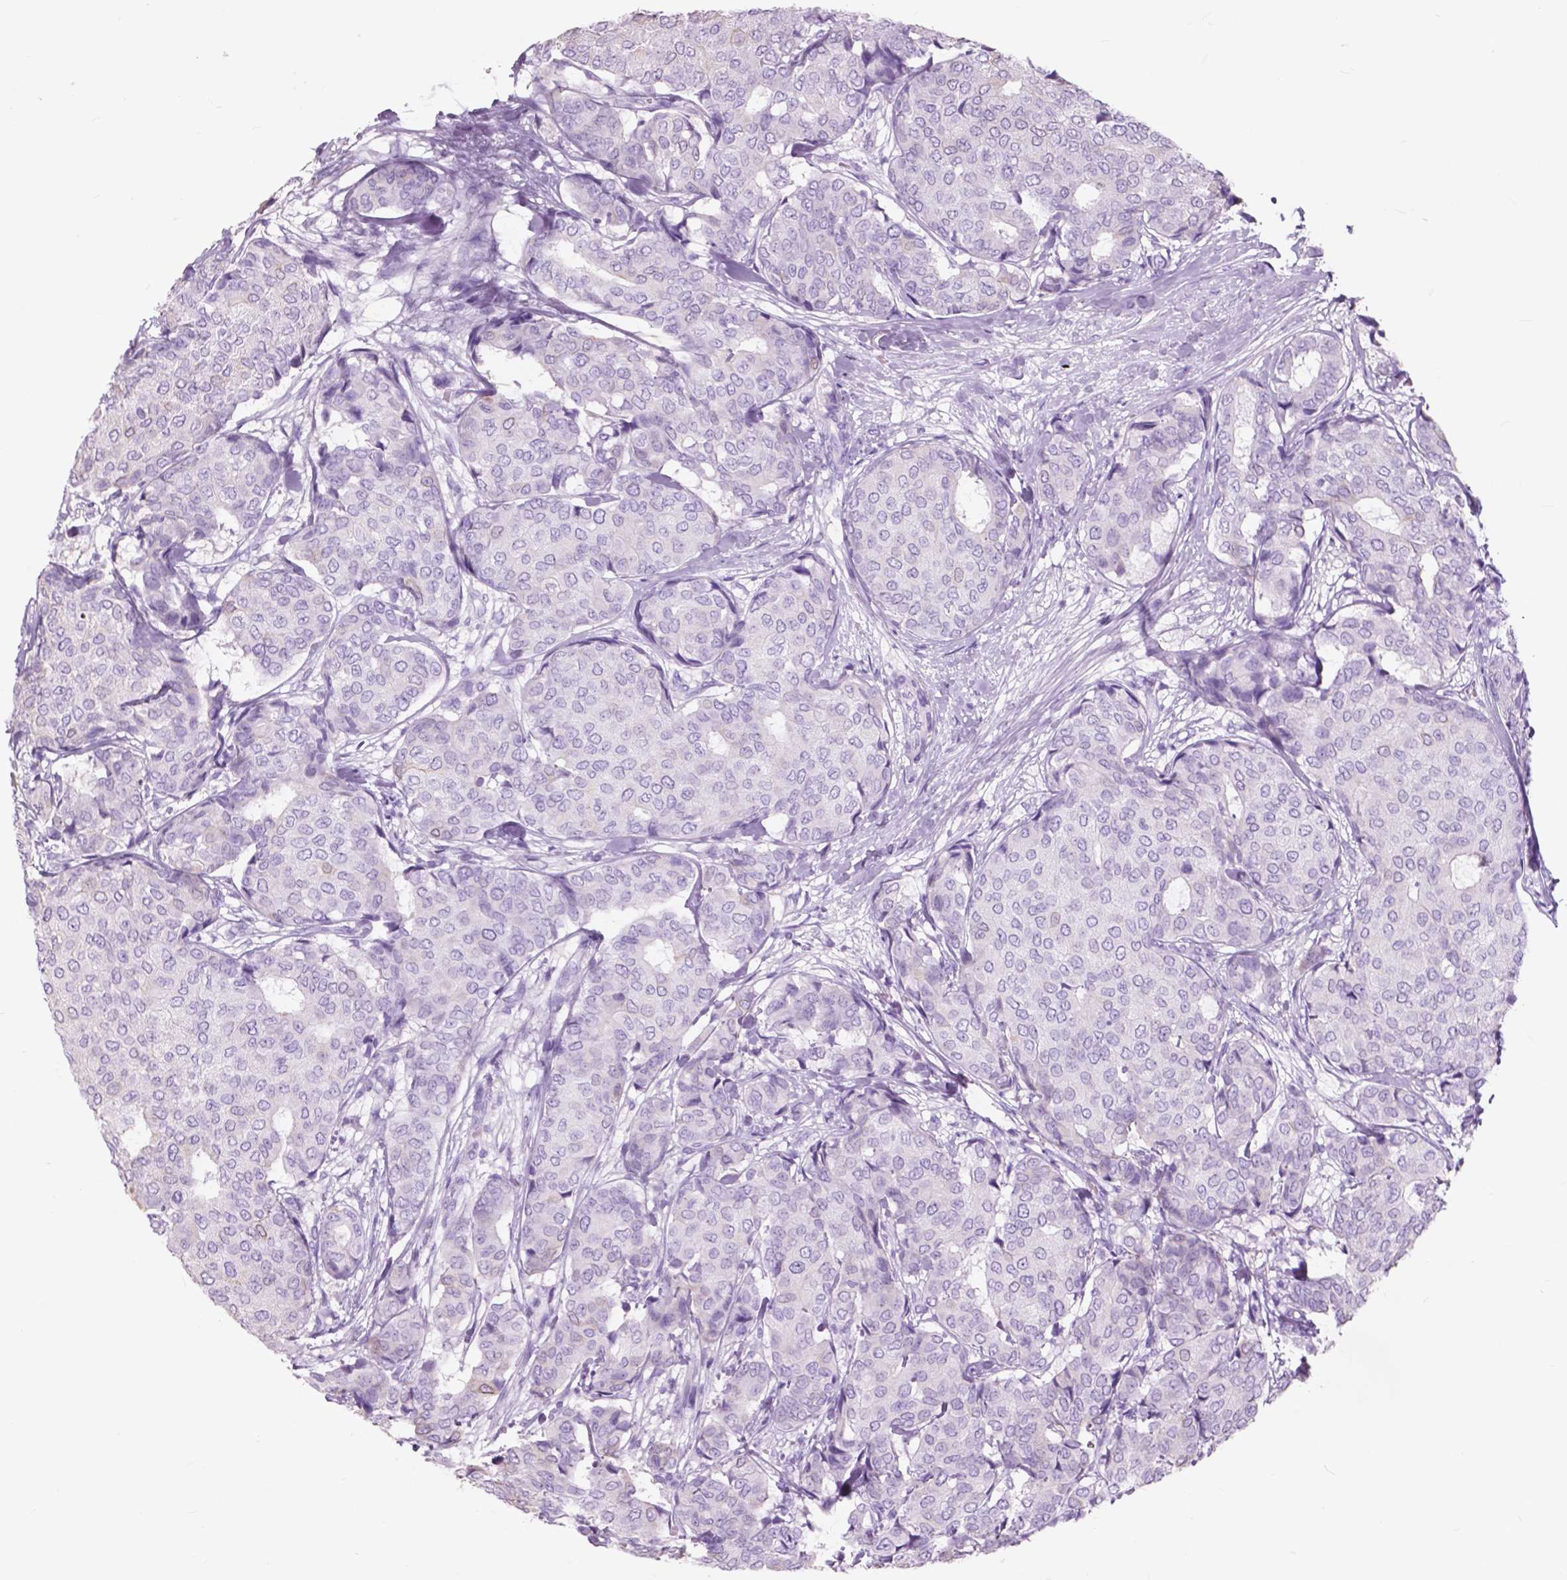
{"staining": {"intensity": "negative", "quantity": "none", "location": "none"}, "tissue": "breast cancer", "cell_type": "Tumor cells", "image_type": "cancer", "snomed": [{"axis": "morphology", "description": "Duct carcinoma"}, {"axis": "topography", "description": "Breast"}], "caption": "Infiltrating ductal carcinoma (breast) was stained to show a protein in brown. There is no significant staining in tumor cells. (DAB (3,3'-diaminobenzidine) IHC, high magnification).", "gene": "FXYD2", "patient": {"sex": "female", "age": 75}}